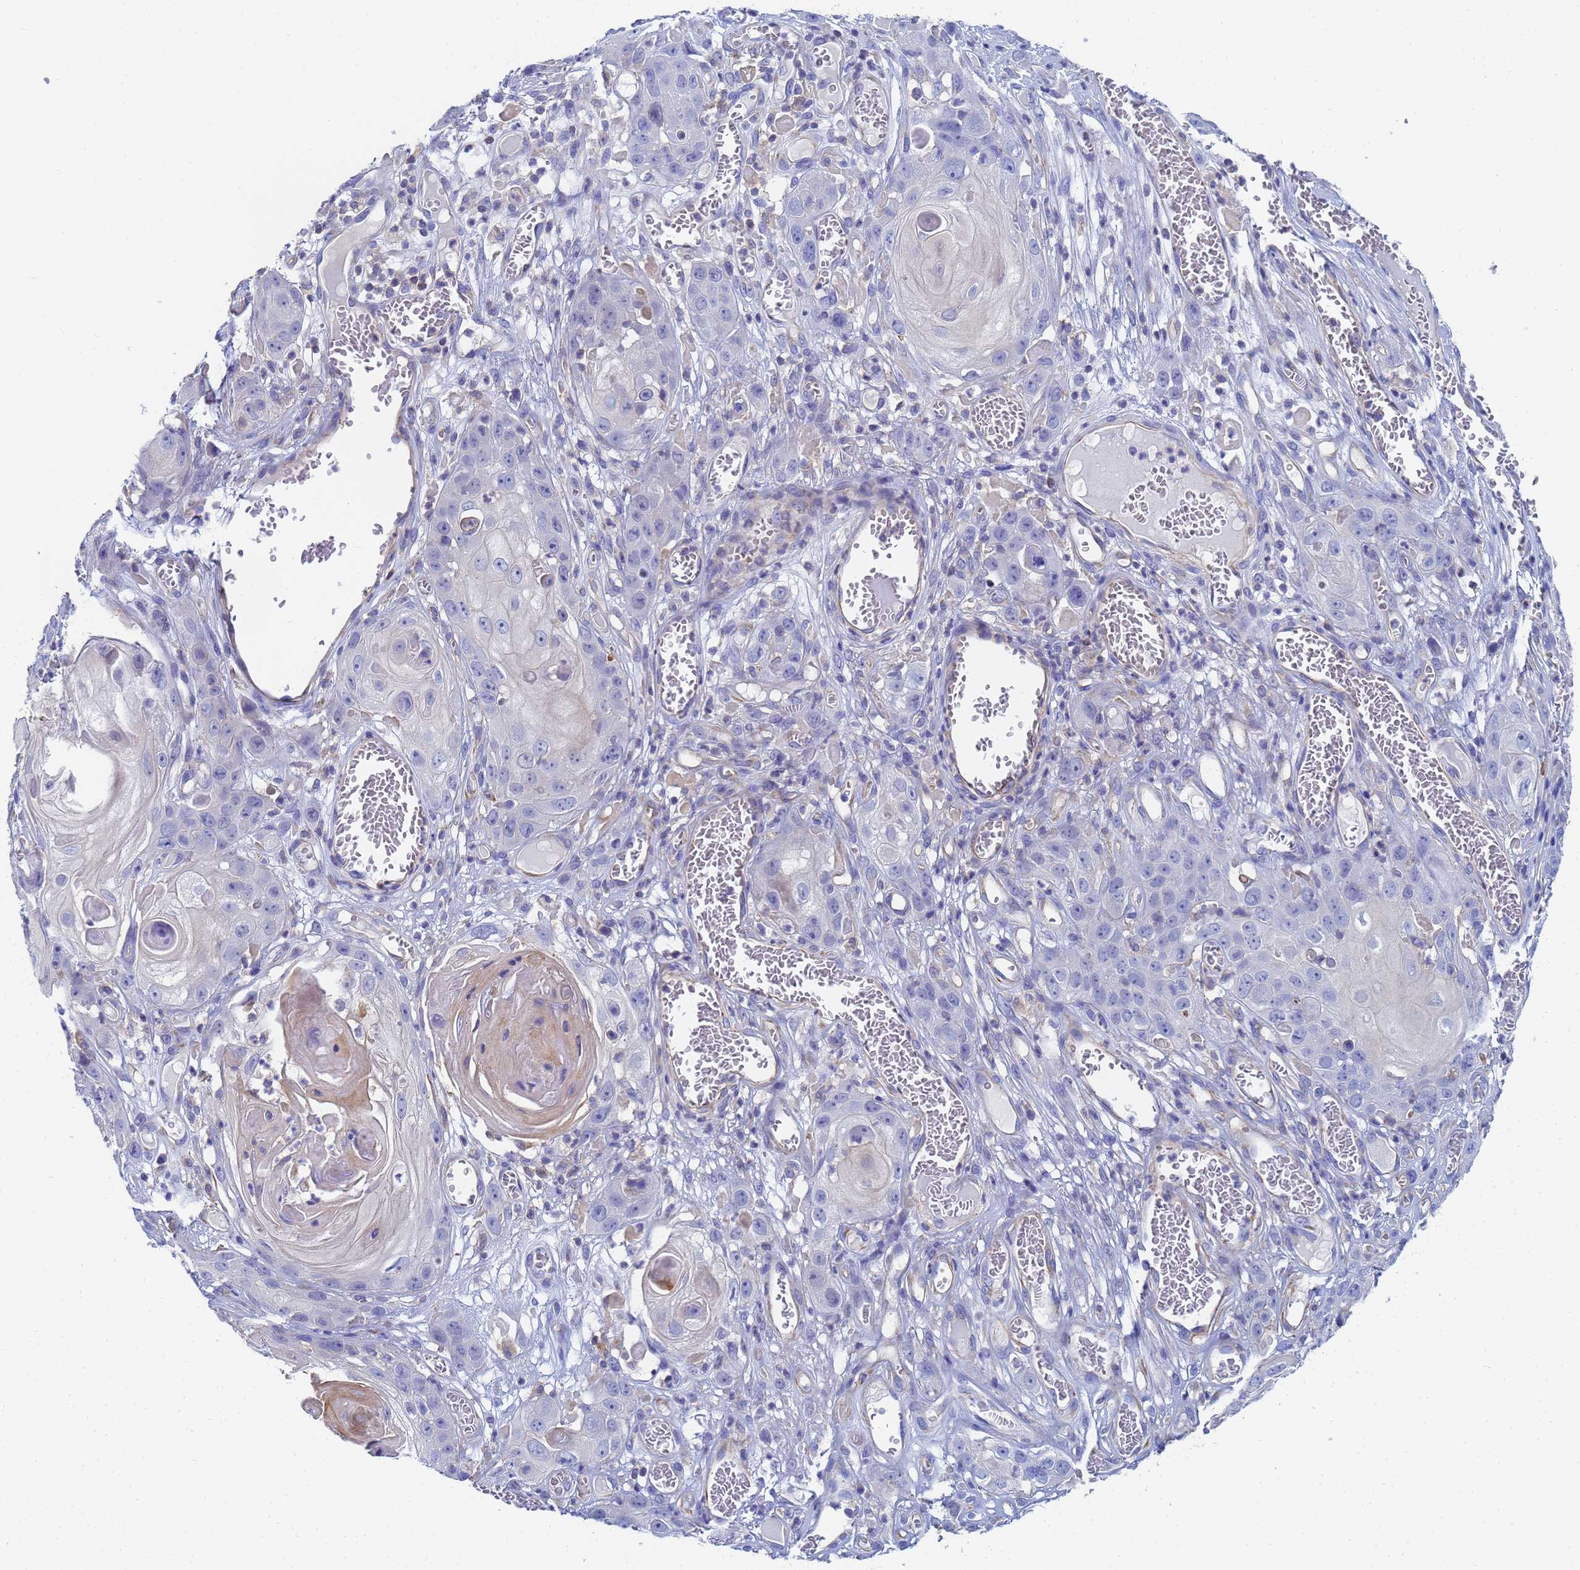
{"staining": {"intensity": "negative", "quantity": "none", "location": "none"}, "tissue": "skin cancer", "cell_type": "Tumor cells", "image_type": "cancer", "snomed": [{"axis": "morphology", "description": "Squamous cell carcinoma, NOS"}, {"axis": "topography", "description": "Skin"}], "caption": "An image of human skin cancer (squamous cell carcinoma) is negative for staining in tumor cells.", "gene": "GCHFR", "patient": {"sex": "male", "age": 55}}